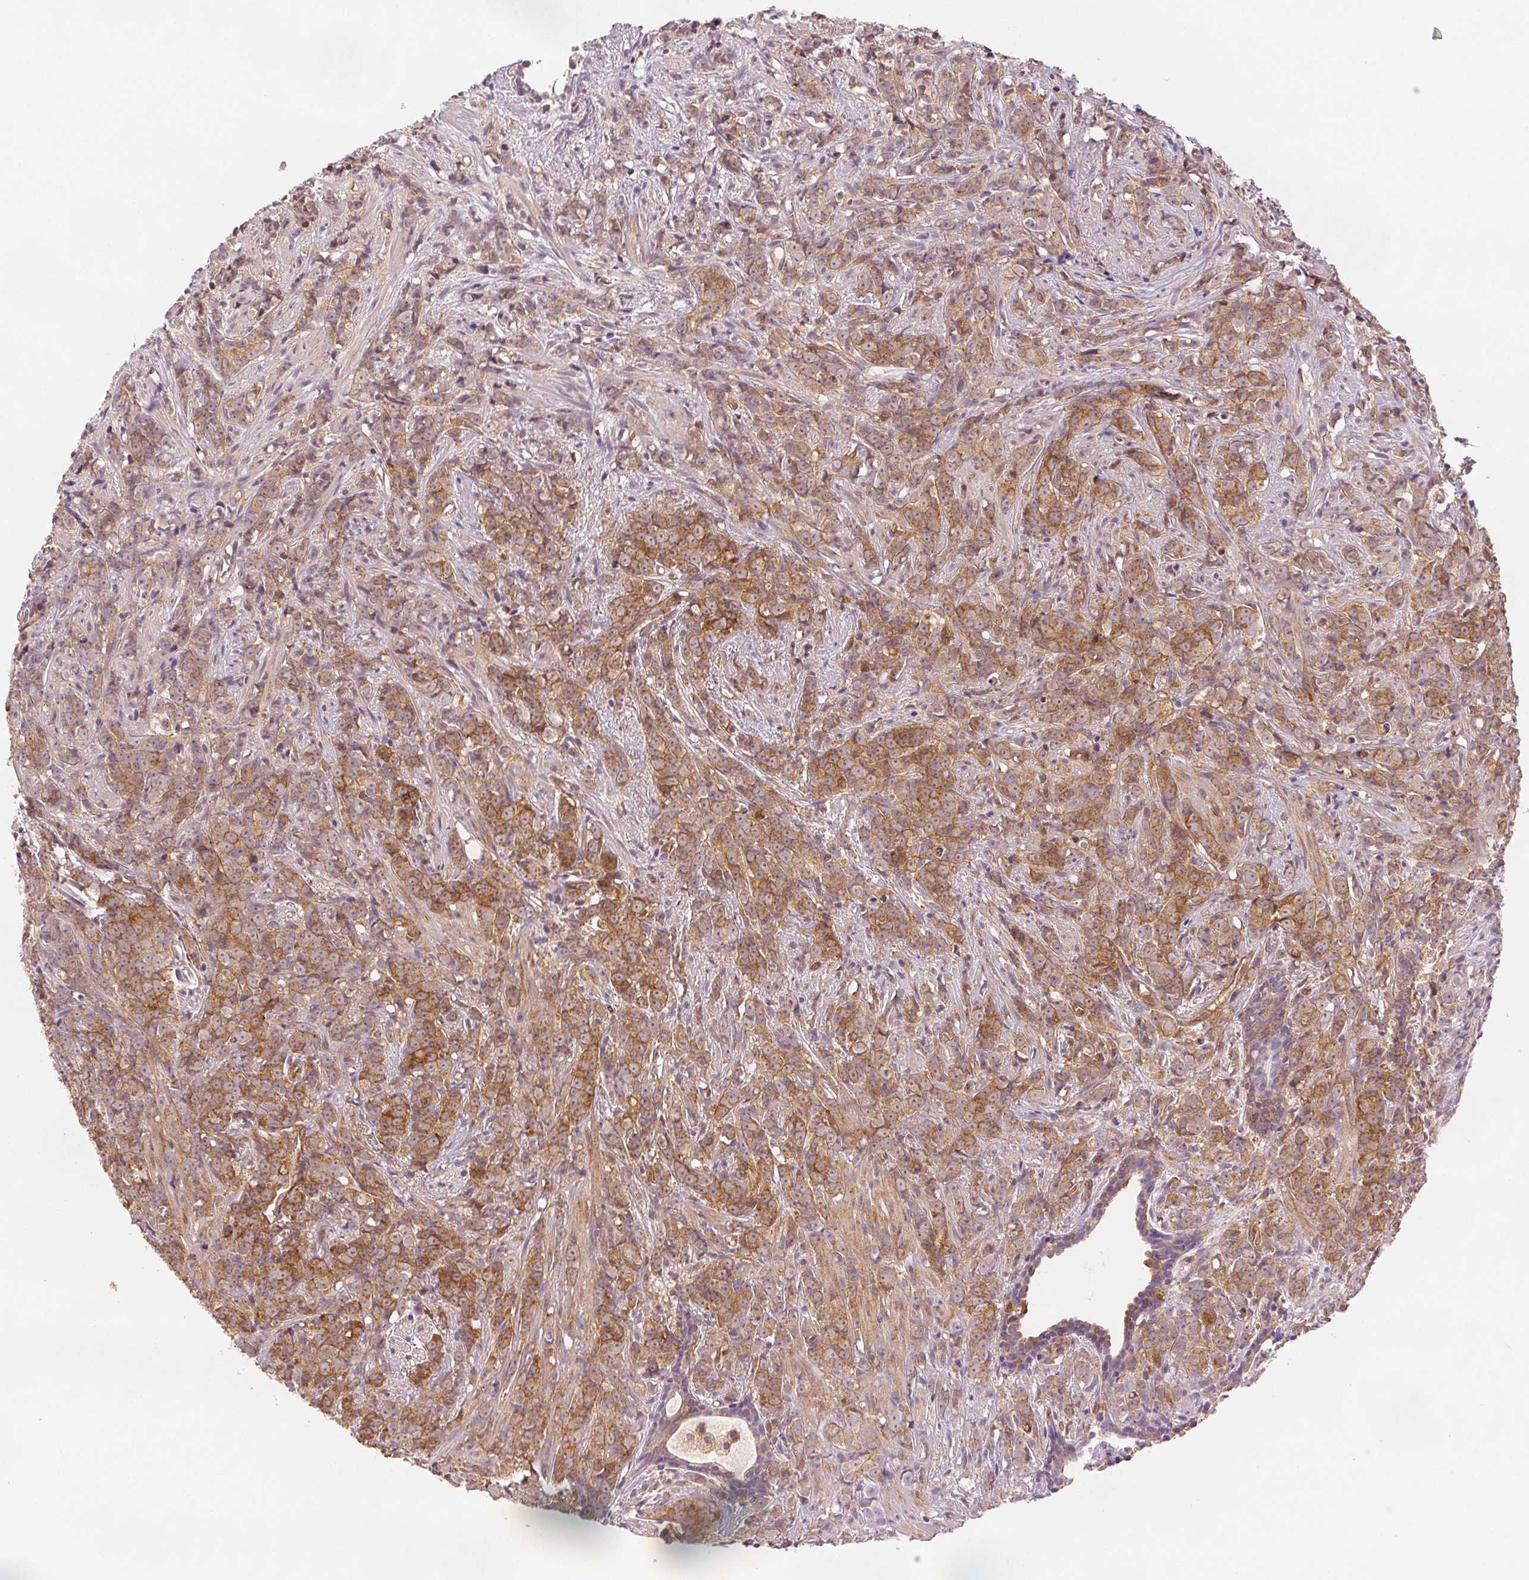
{"staining": {"intensity": "moderate", "quantity": ">75%", "location": "cytoplasmic/membranous"}, "tissue": "prostate cancer", "cell_type": "Tumor cells", "image_type": "cancer", "snomed": [{"axis": "morphology", "description": "Adenocarcinoma, High grade"}, {"axis": "topography", "description": "Prostate"}], "caption": "Adenocarcinoma (high-grade) (prostate) tissue exhibits moderate cytoplasmic/membranous staining in approximately >75% of tumor cells The staining was performed using DAB (3,3'-diaminobenzidine) to visualize the protein expression in brown, while the nuclei were stained in blue with hematoxylin (Magnification: 20x).", "gene": "DIAPH2", "patient": {"sex": "male", "age": 81}}